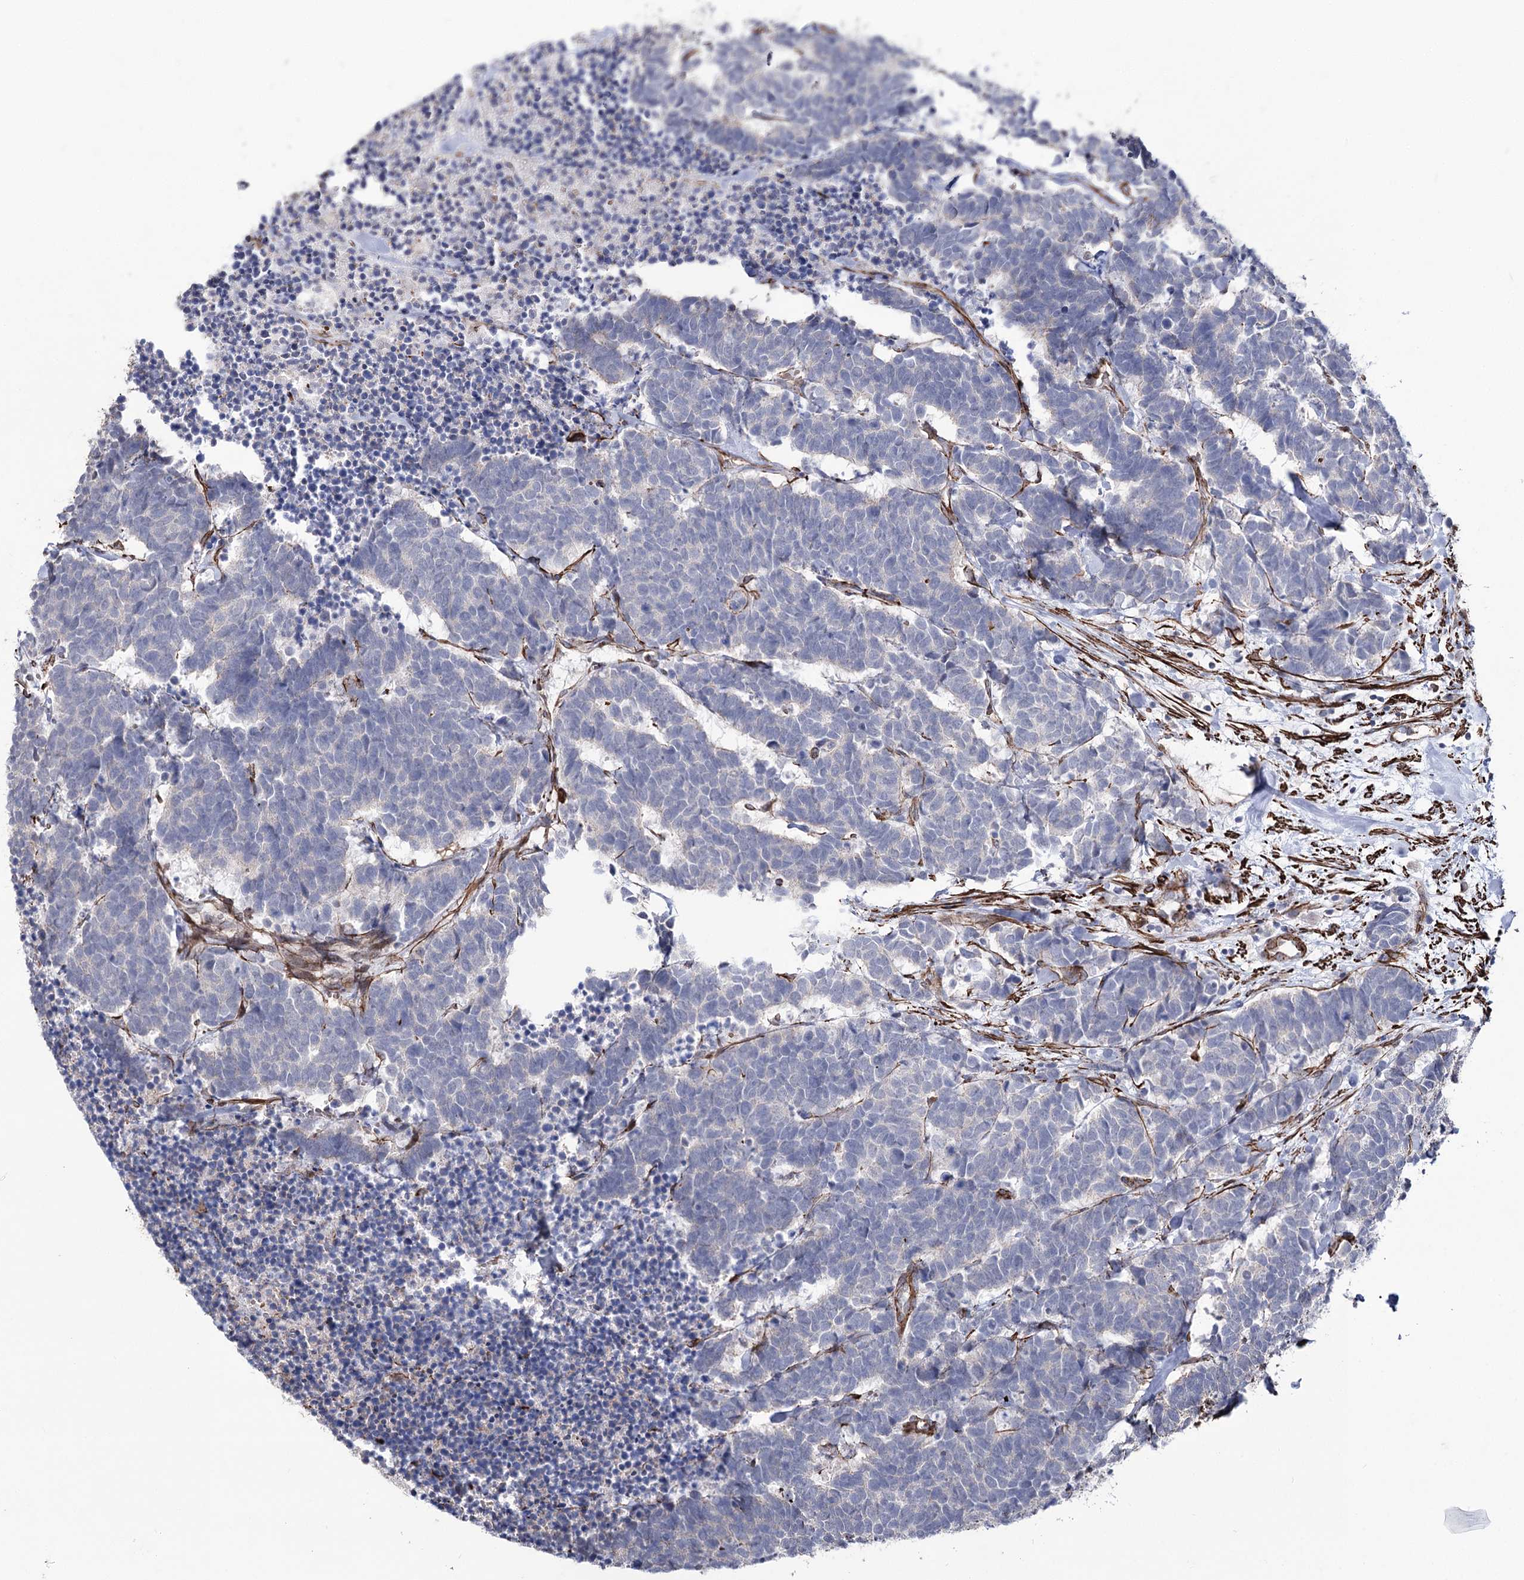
{"staining": {"intensity": "negative", "quantity": "none", "location": "none"}, "tissue": "carcinoid", "cell_type": "Tumor cells", "image_type": "cancer", "snomed": [{"axis": "morphology", "description": "Carcinoma, NOS"}, {"axis": "morphology", "description": "Carcinoid, malignant, NOS"}, {"axis": "topography", "description": "Urinary bladder"}], "caption": "This is a histopathology image of immunohistochemistry staining of carcinoid (malignant), which shows no positivity in tumor cells. The staining is performed using DAB brown chromogen with nuclei counter-stained in using hematoxylin.", "gene": "ARHGAP20", "patient": {"sex": "male", "age": 57}}